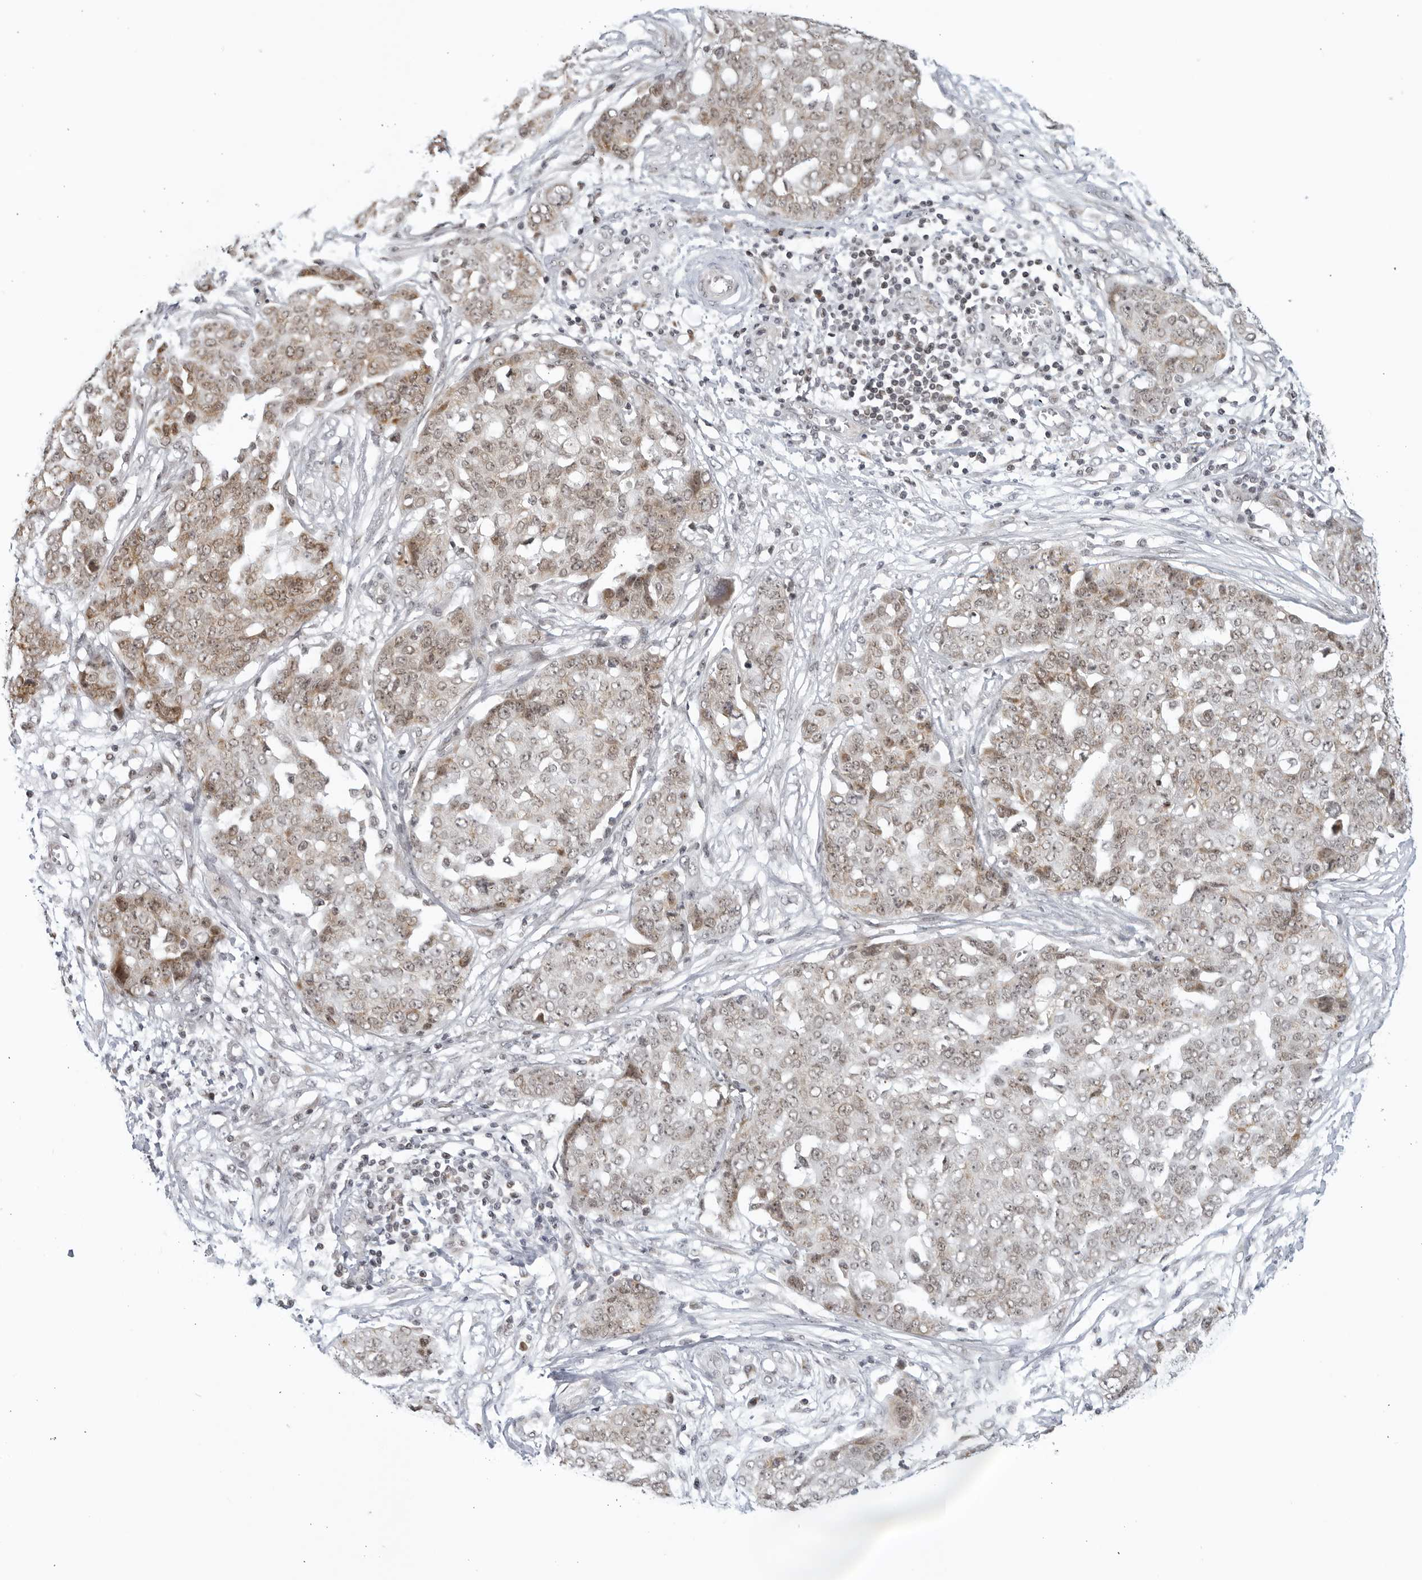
{"staining": {"intensity": "weak", "quantity": "25%-75%", "location": "cytoplasmic/membranous,nuclear"}, "tissue": "ovarian cancer", "cell_type": "Tumor cells", "image_type": "cancer", "snomed": [{"axis": "morphology", "description": "Cystadenocarcinoma, serous, NOS"}, {"axis": "topography", "description": "Soft tissue"}, {"axis": "topography", "description": "Ovary"}], "caption": "Protein expression analysis of ovarian cancer exhibits weak cytoplasmic/membranous and nuclear positivity in about 25%-75% of tumor cells.", "gene": "RAB11FIP3", "patient": {"sex": "female", "age": 57}}